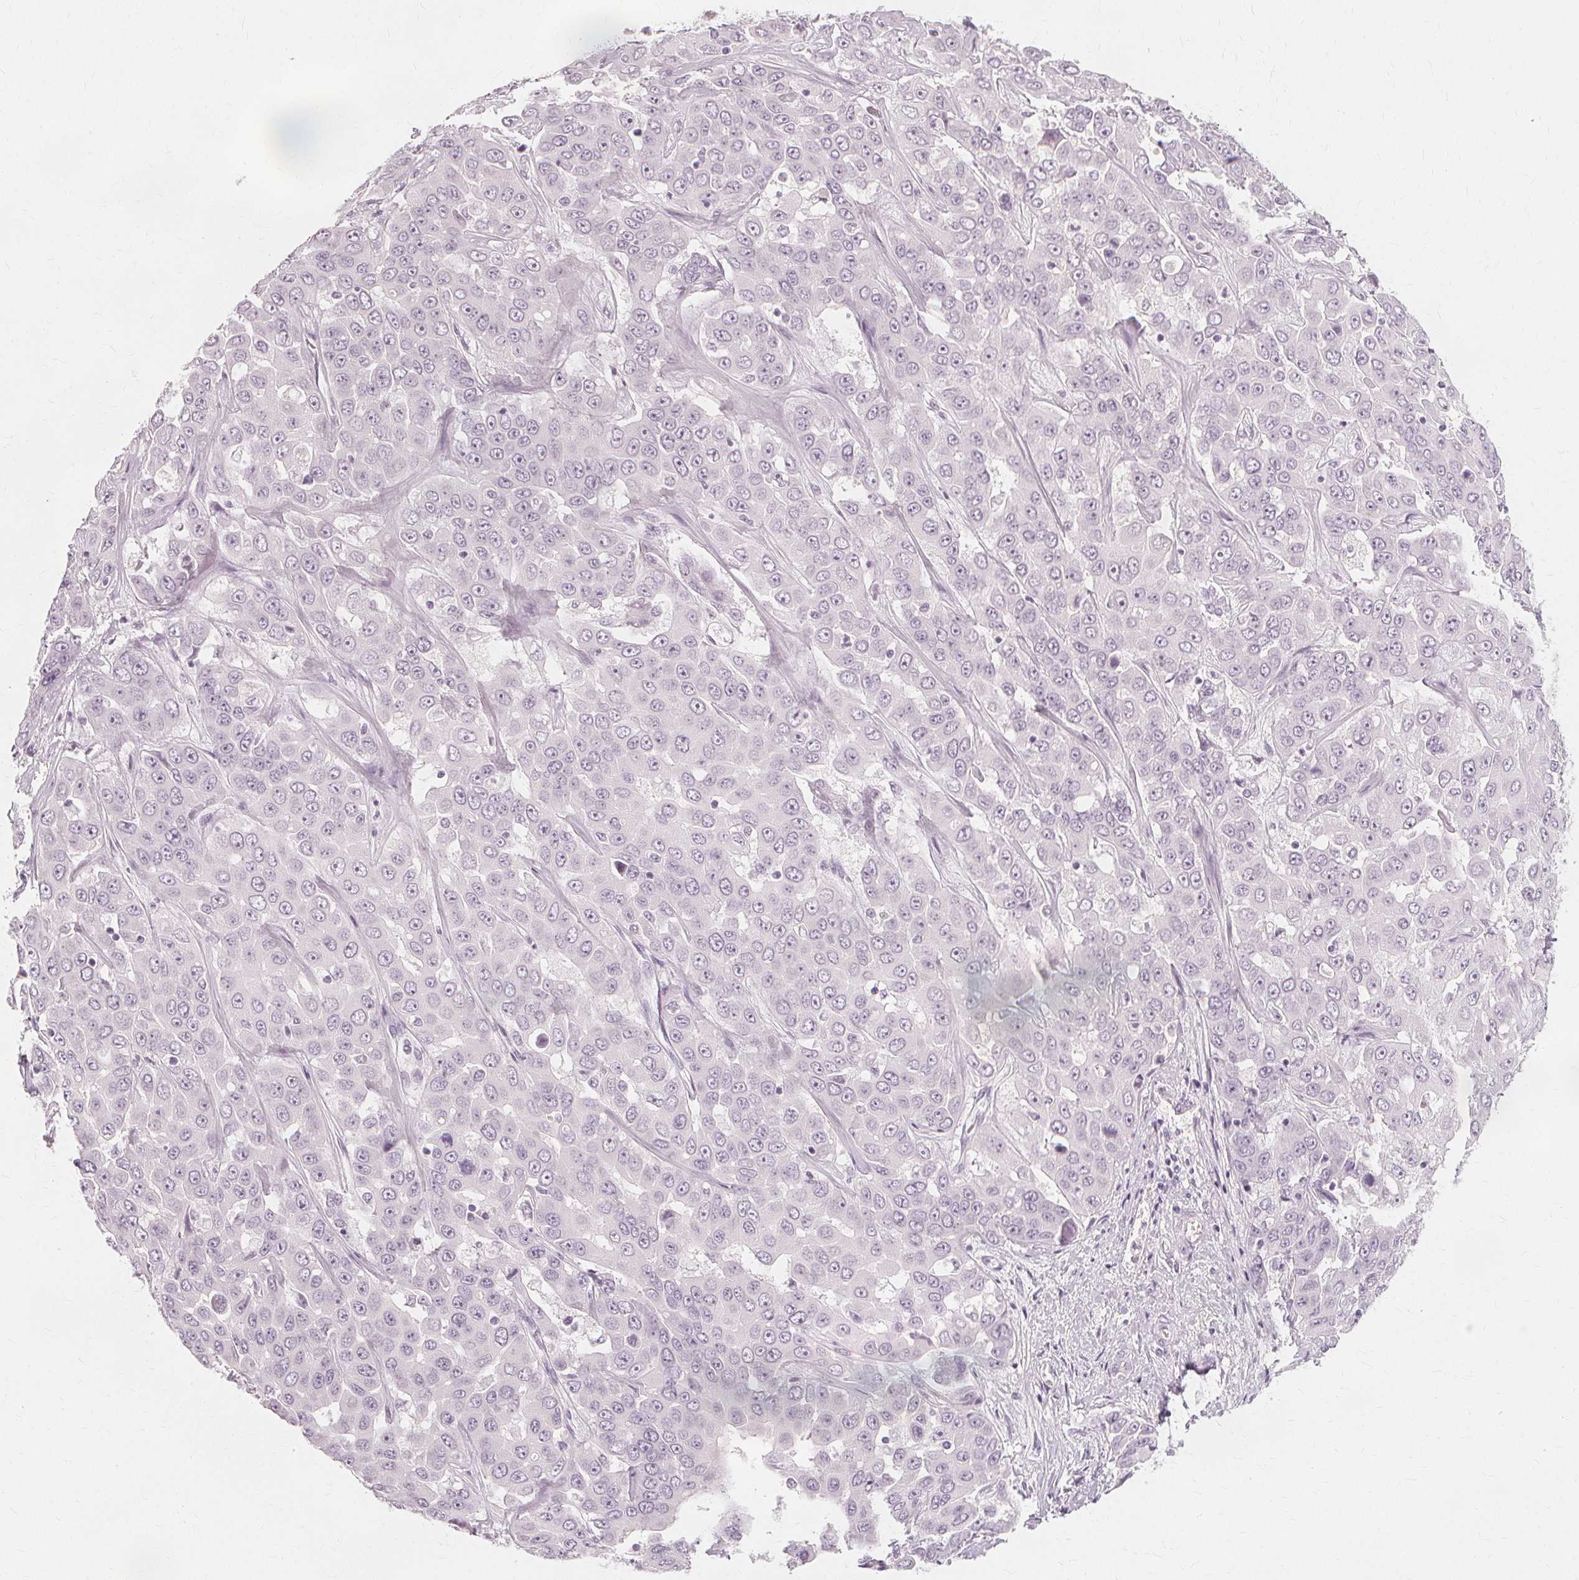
{"staining": {"intensity": "negative", "quantity": "none", "location": "none"}, "tissue": "liver cancer", "cell_type": "Tumor cells", "image_type": "cancer", "snomed": [{"axis": "morphology", "description": "Cholangiocarcinoma"}, {"axis": "topography", "description": "Liver"}], "caption": "Tumor cells show no significant protein expression in liver cholangiocarcinoma. (DAB immunohistochemistry (IHC) visualized using brightfield microscopy, high magnification).", "gene": "NXPE1", "patient": {"sex": "female", "age": 52}}